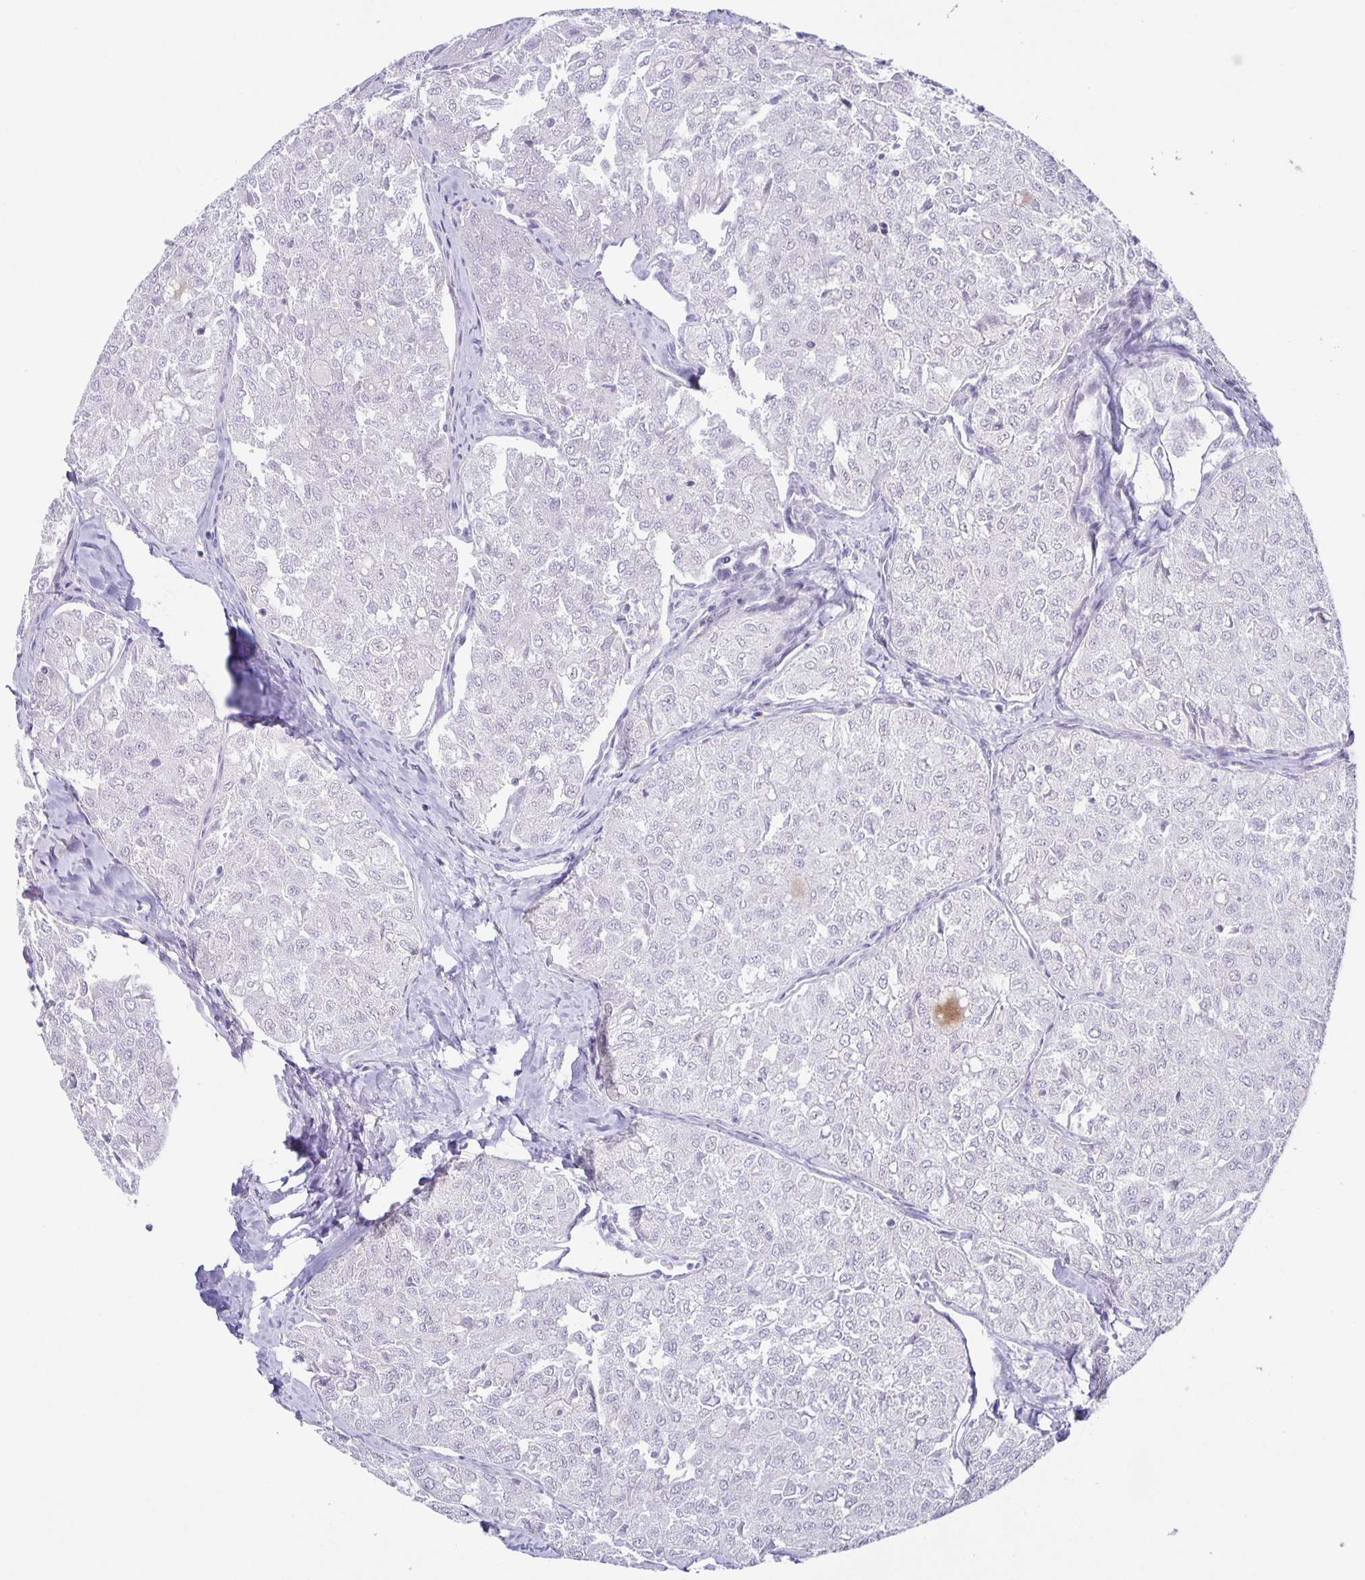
{"staining": {"intensity": "negative", "quantity": "none", "location": "none"}, "tissue": "thyroid cancer", "cell_type": "Tumor cells", "image_type": "cancer", "snomed": [{"axis": "morphology", "description": "Follicular adenoma carcinoma, NOS"}, {"axis": "topography", "description": "Thyroid gland"}], "caption": "Immunohistochemical staining of thyroid cancer displays no significant positivity in tumor cells.", "gene": "PHRF1", "patient": {"sex": "male", "age": 75}}